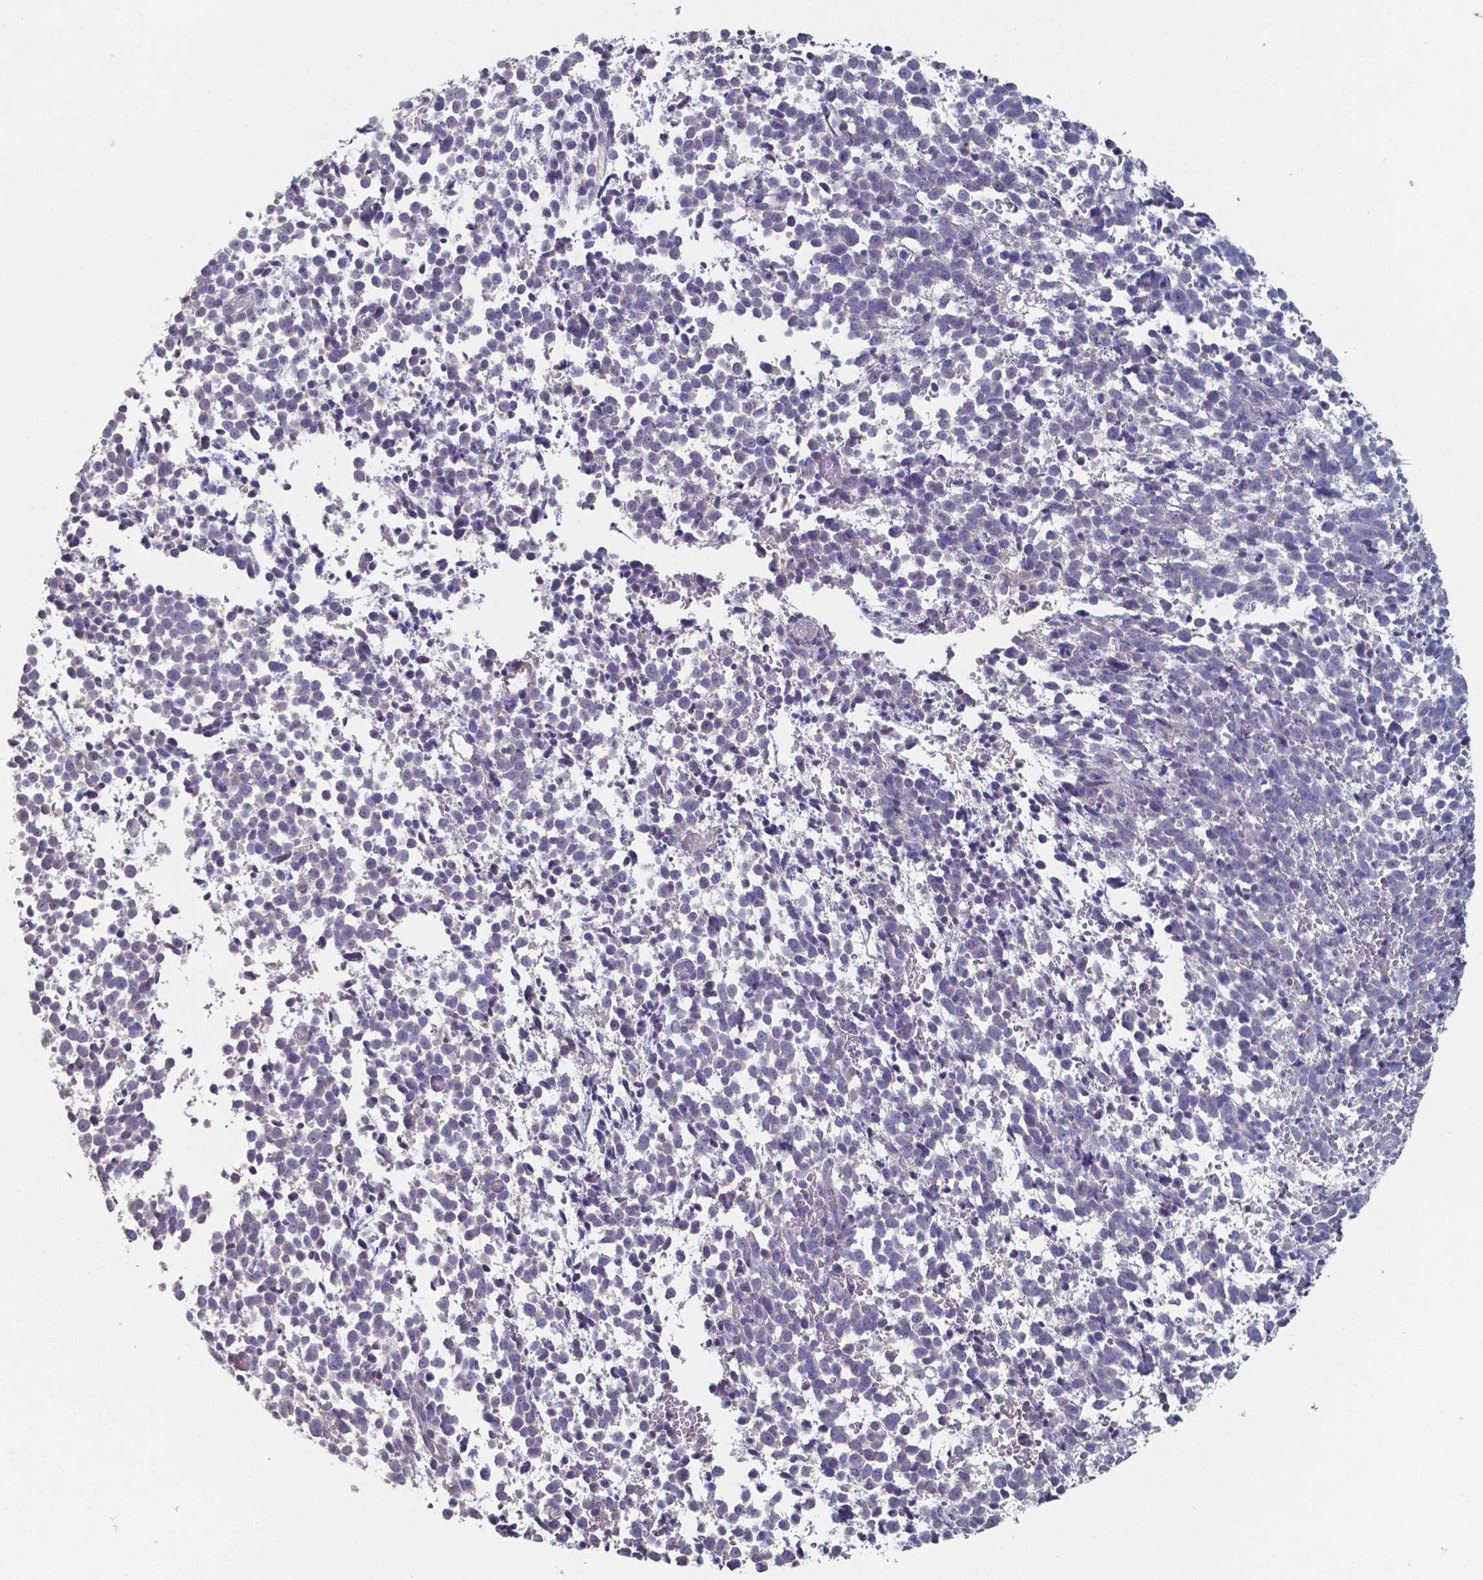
{"staining": {"intensity": "negative", "quantity": "none", "location": "none"}, "tissue": "melanoma", "cell_type": "Tumor cells", "image_type": "cancer", "snomed": [{"axis": "morphology", "description": "Malignant melanoma, NOS"}, {"axis": "topography", "description": "Skin"}], "caption": "An IHC photomicrograph of melanoma is shown. There is no staining in tumor cells of melanoma.", "gene": "FOXJ1", "patient": {"sex": "female", "age": 70}}